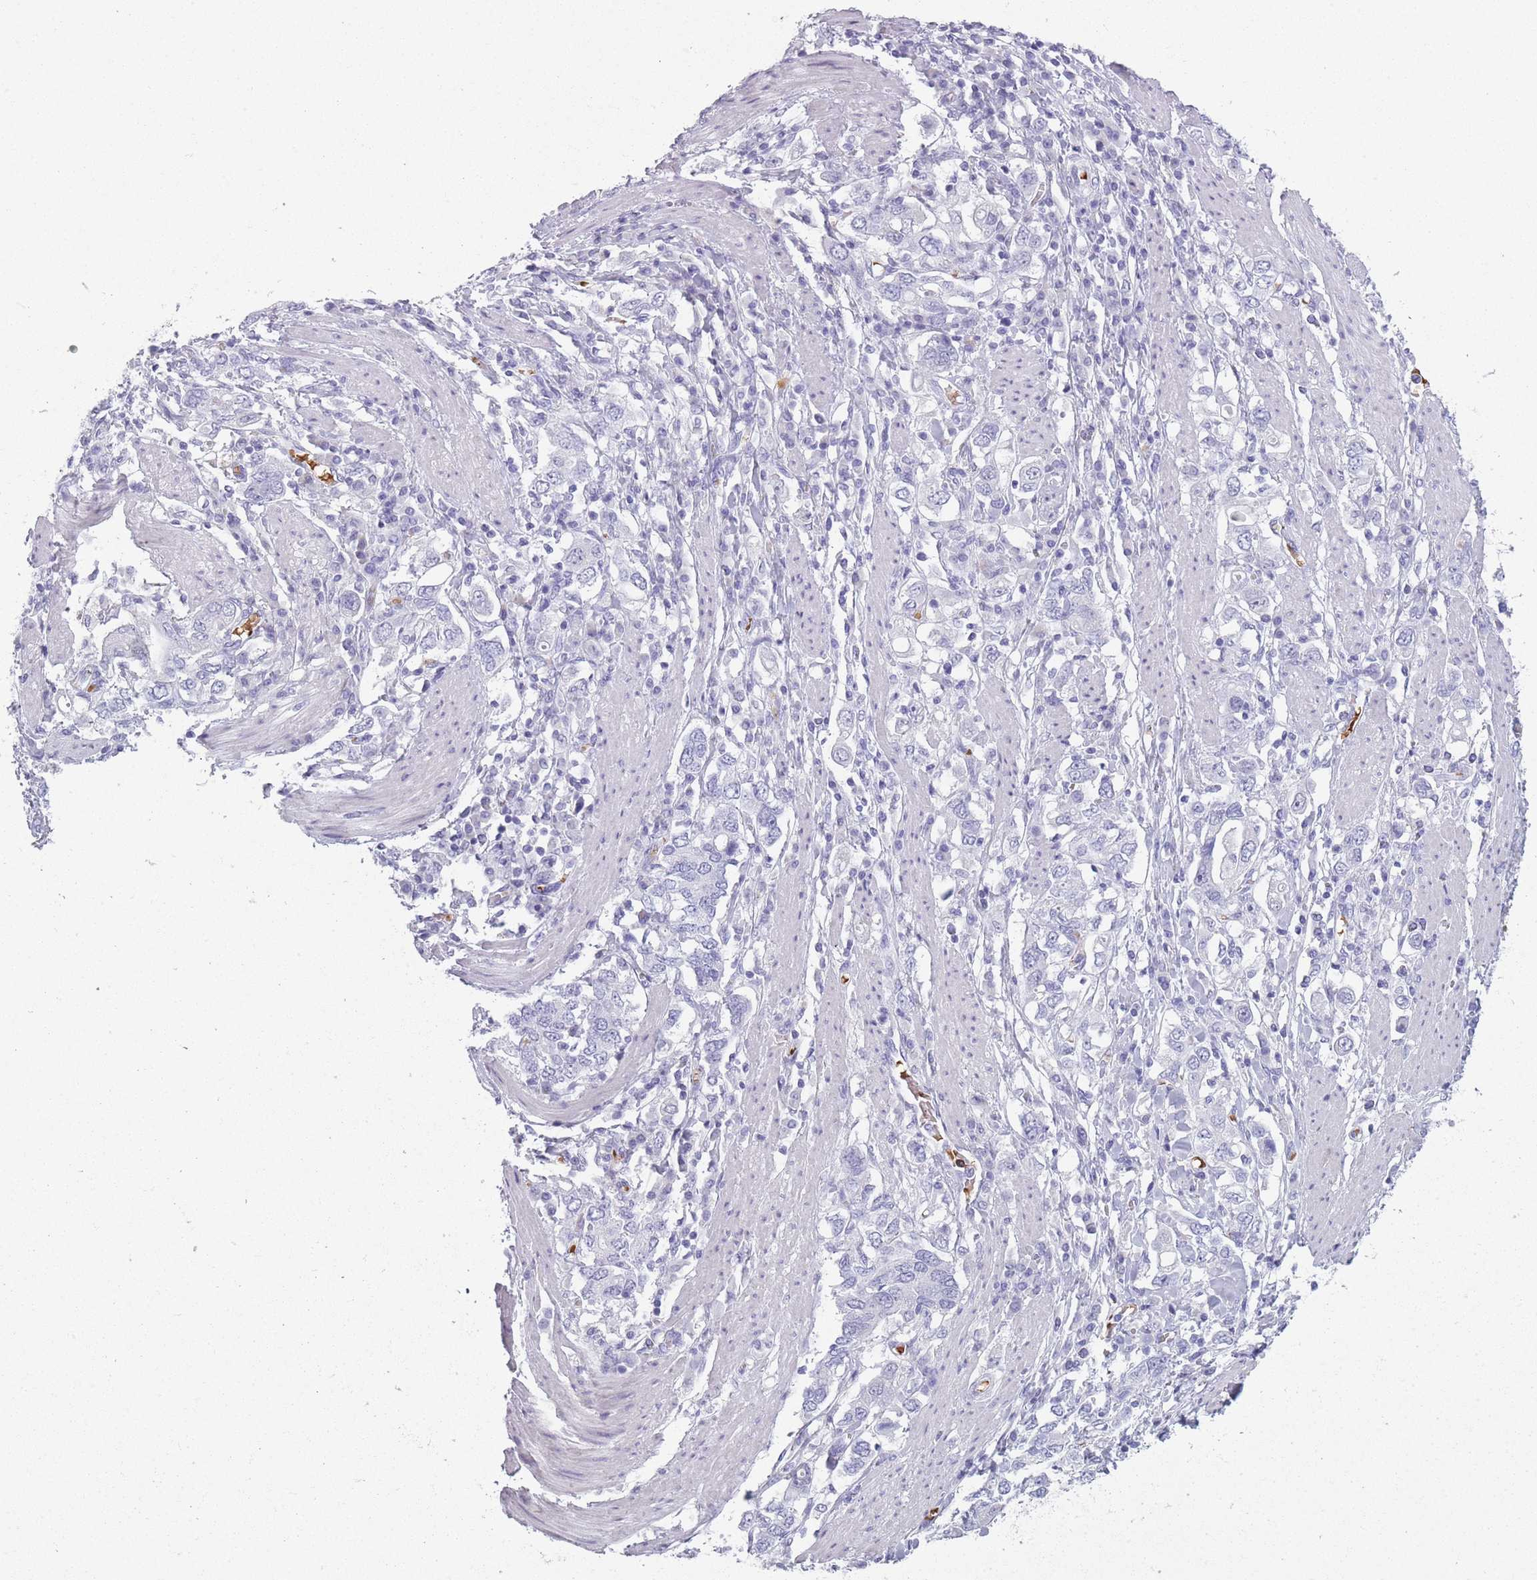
{"staining": {"intensity": "negative", "quantity": "none", "location": "none"}, "tissue": "stomach cancer", "cell_type": "Tumor cells", "image_type": "cancer", "snomed": [{"axis": "morphology", "description": "Adenocarcinoma, NOS"}, {"axis": "topography", "description": "Stomach, upper"}, {"axis": "topography", "description": "Stomach"}], "caption": "This is a histopathology image of immunohistochemistry (IHC) staining of stomach cancer (adenocarcinoma), which shows no staining in tumor cells. The staining is performed using DAB brown chromogen with nuclei counter-stained in using hematoxylin.", "gene": "OR7C1", "patient": {"sex": "male", "age": 62}}